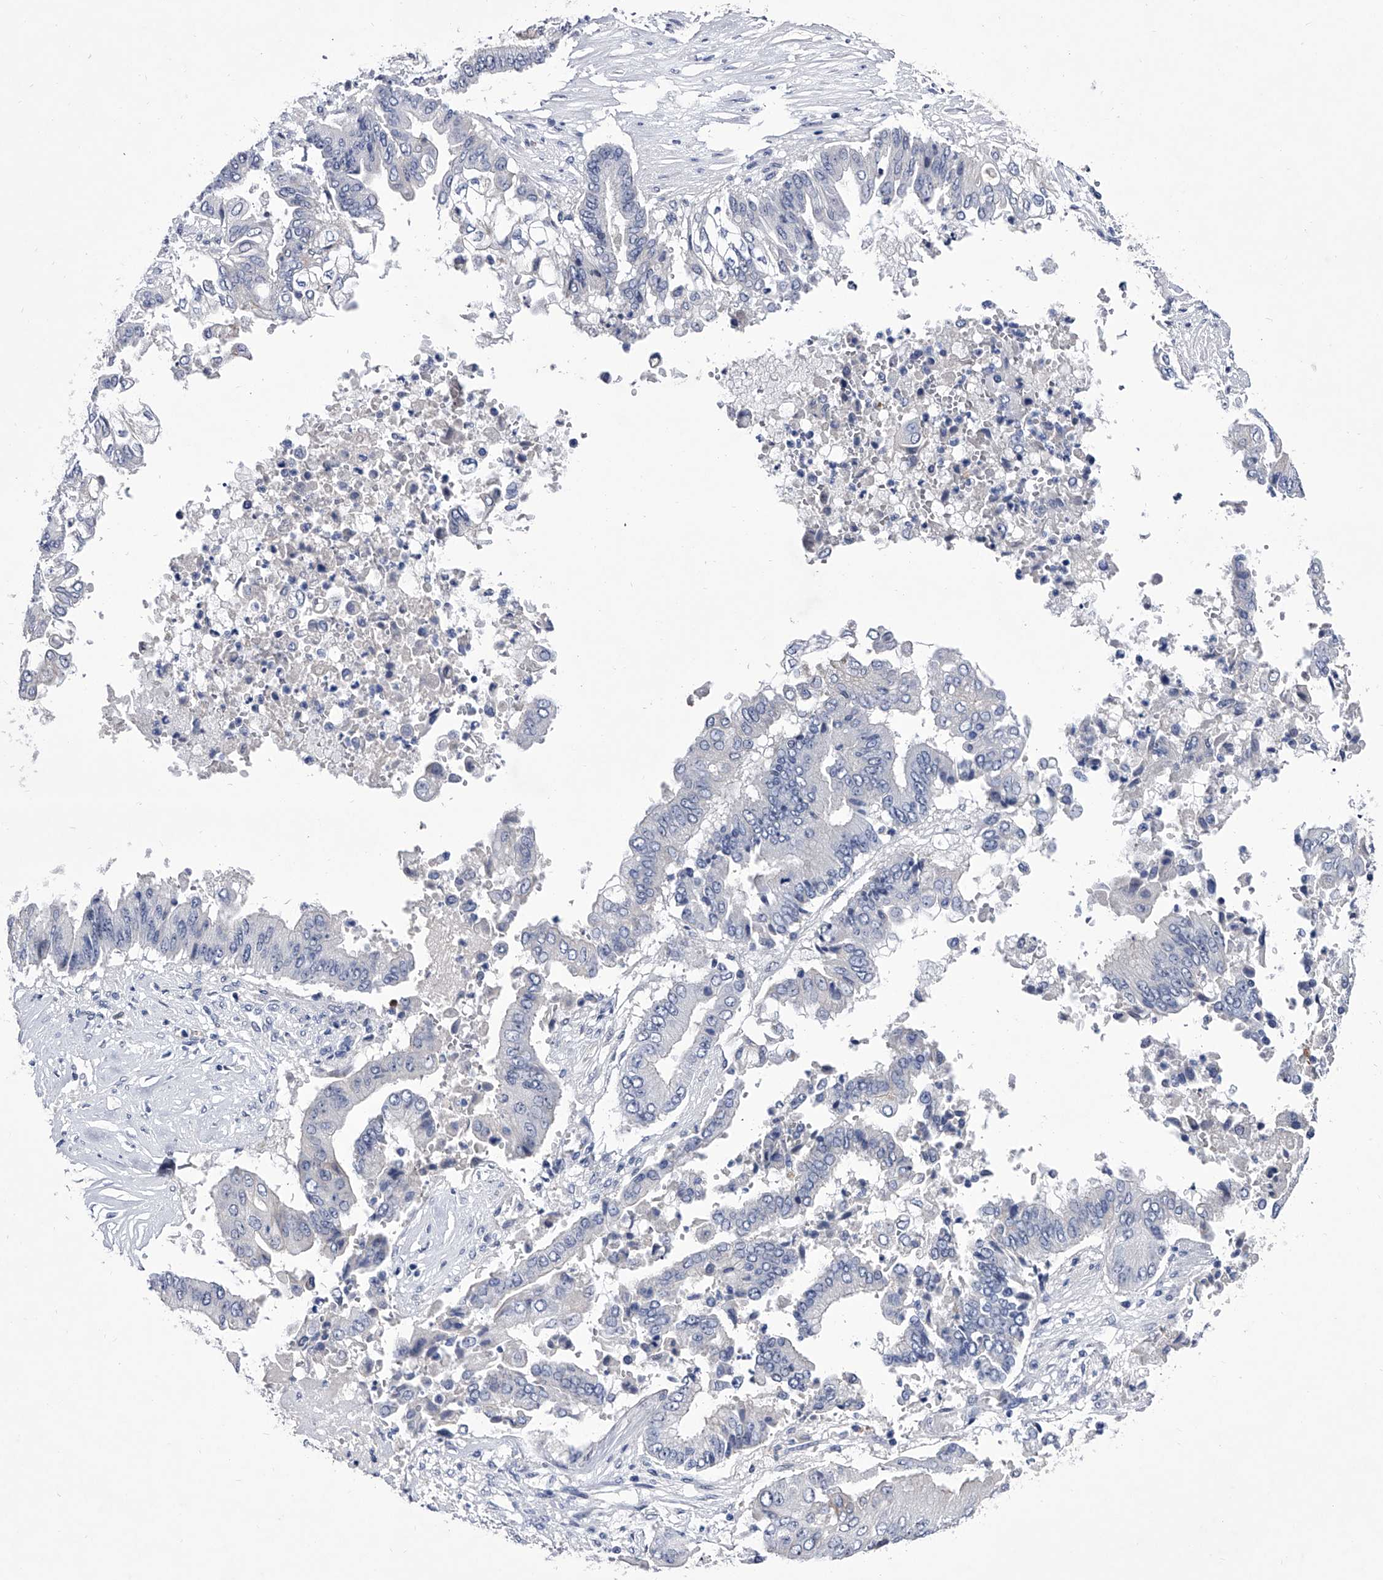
{"staining": {"intensity": "negative", "quantity": "none", "location": "none"}, "tissue": "pancreatic cancer", "cell_type": "Tumor cells", "image_type": "cancer", "snomed": [{"axis": "morphology", "description": "Adenocarcinoma, NOS"}, {"axis": "topography", "description": "Pancreas"}], "caption": "A high-resolution histopathology image shows immunohistochemistry staining of pancreatic cancer (adenocarcinoma), which shows no significant staining in tumor cells.", "gene": "CRISP2", "patient": {"sex": "female", "age": 77}}